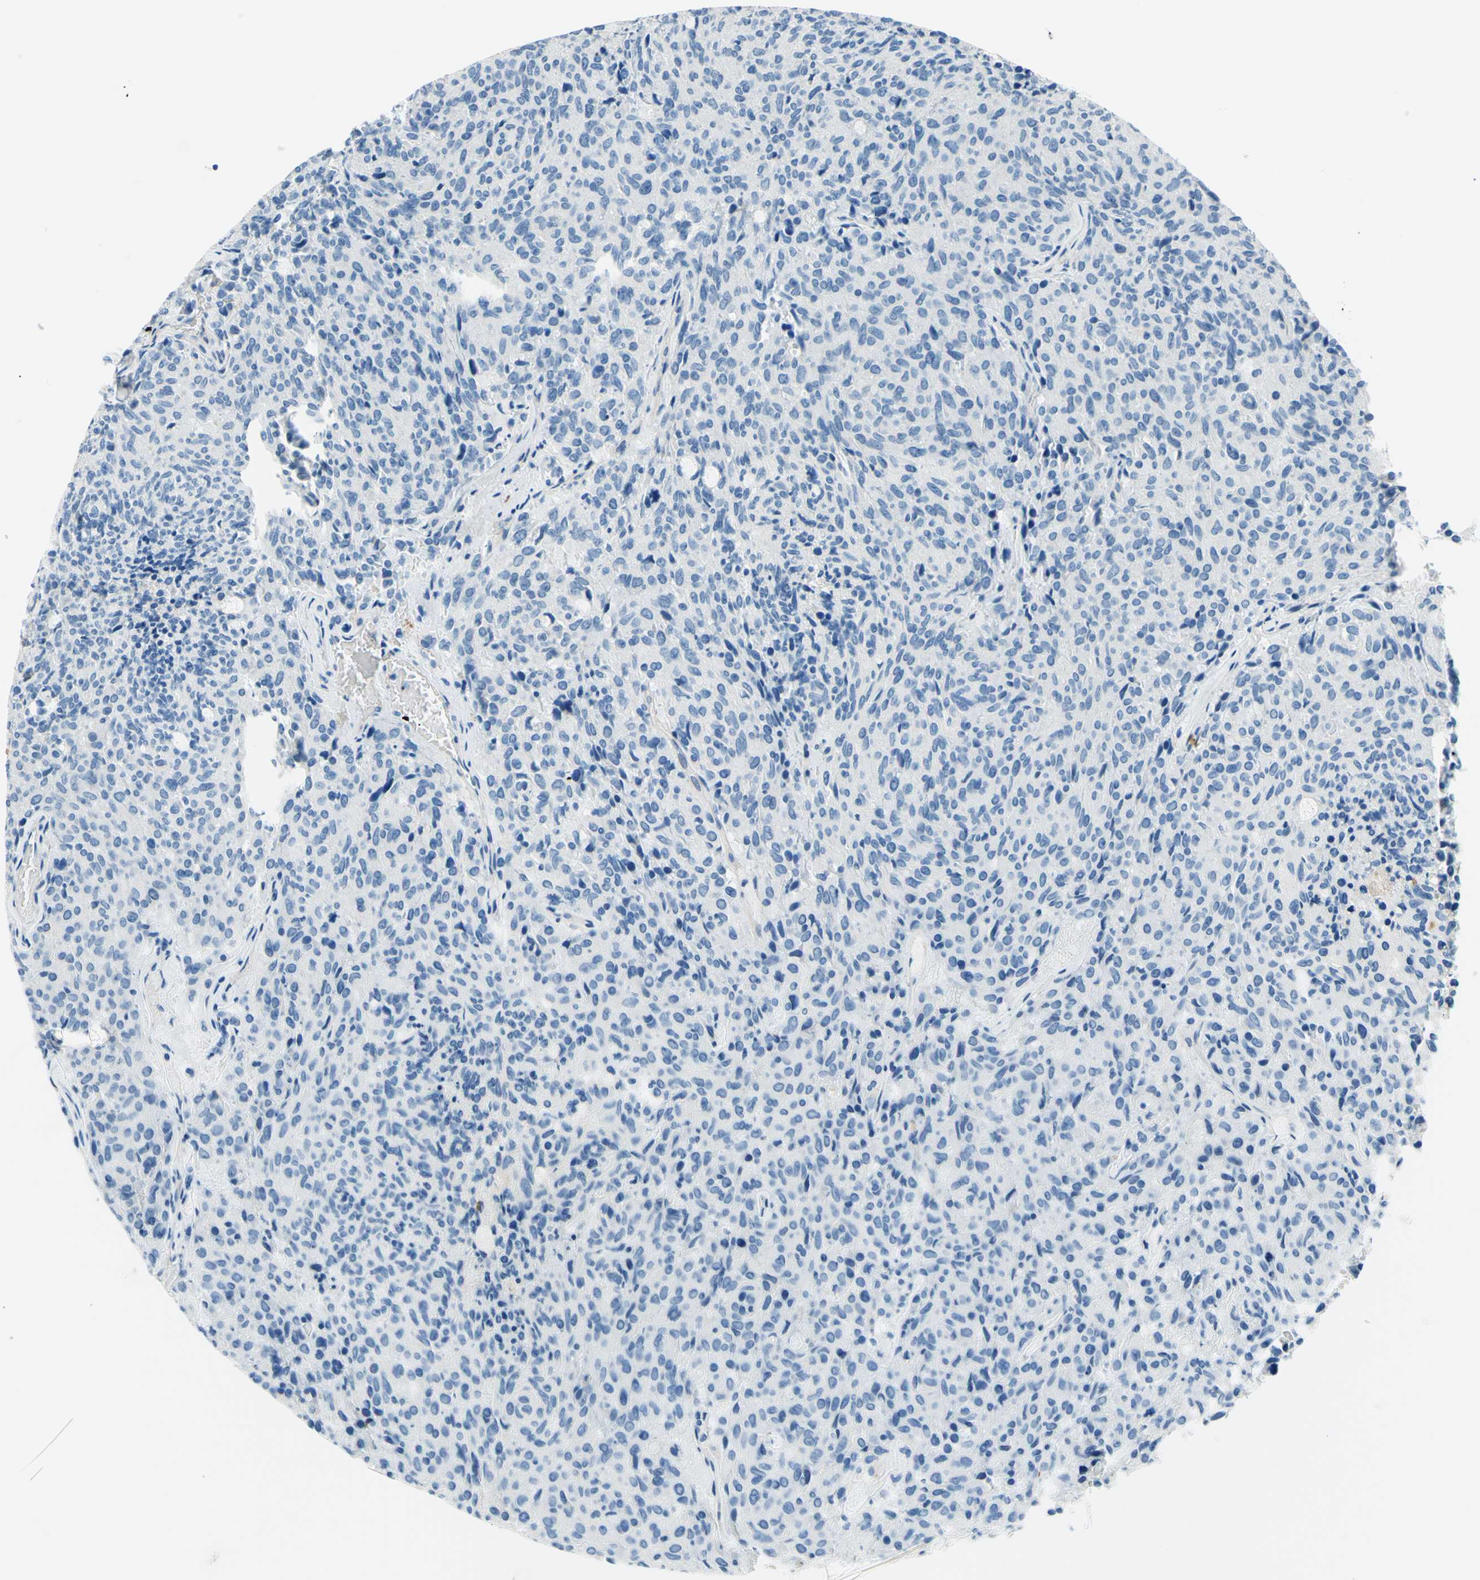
{"staining": {"intensity": "negative", "quantity": "none", "location": "none"}, "tissue": "carcinoid", "cell_type": "Tumor cells", "image_type": "cancer", "snomed": [{"axis": "morphology", "description": "Carcinoid, malignant, NOS"}, {"axis": "topography", "description": "Pancreas"}], "caption": "Immunohistochemistry (IHC) histopathology image of neoplastic tissue: human carcinoid stained with DAB exhibits no significant protein expression in tumor cells.", "gene": "PASD1", "patient": {"sex": "female", "age": 54}}